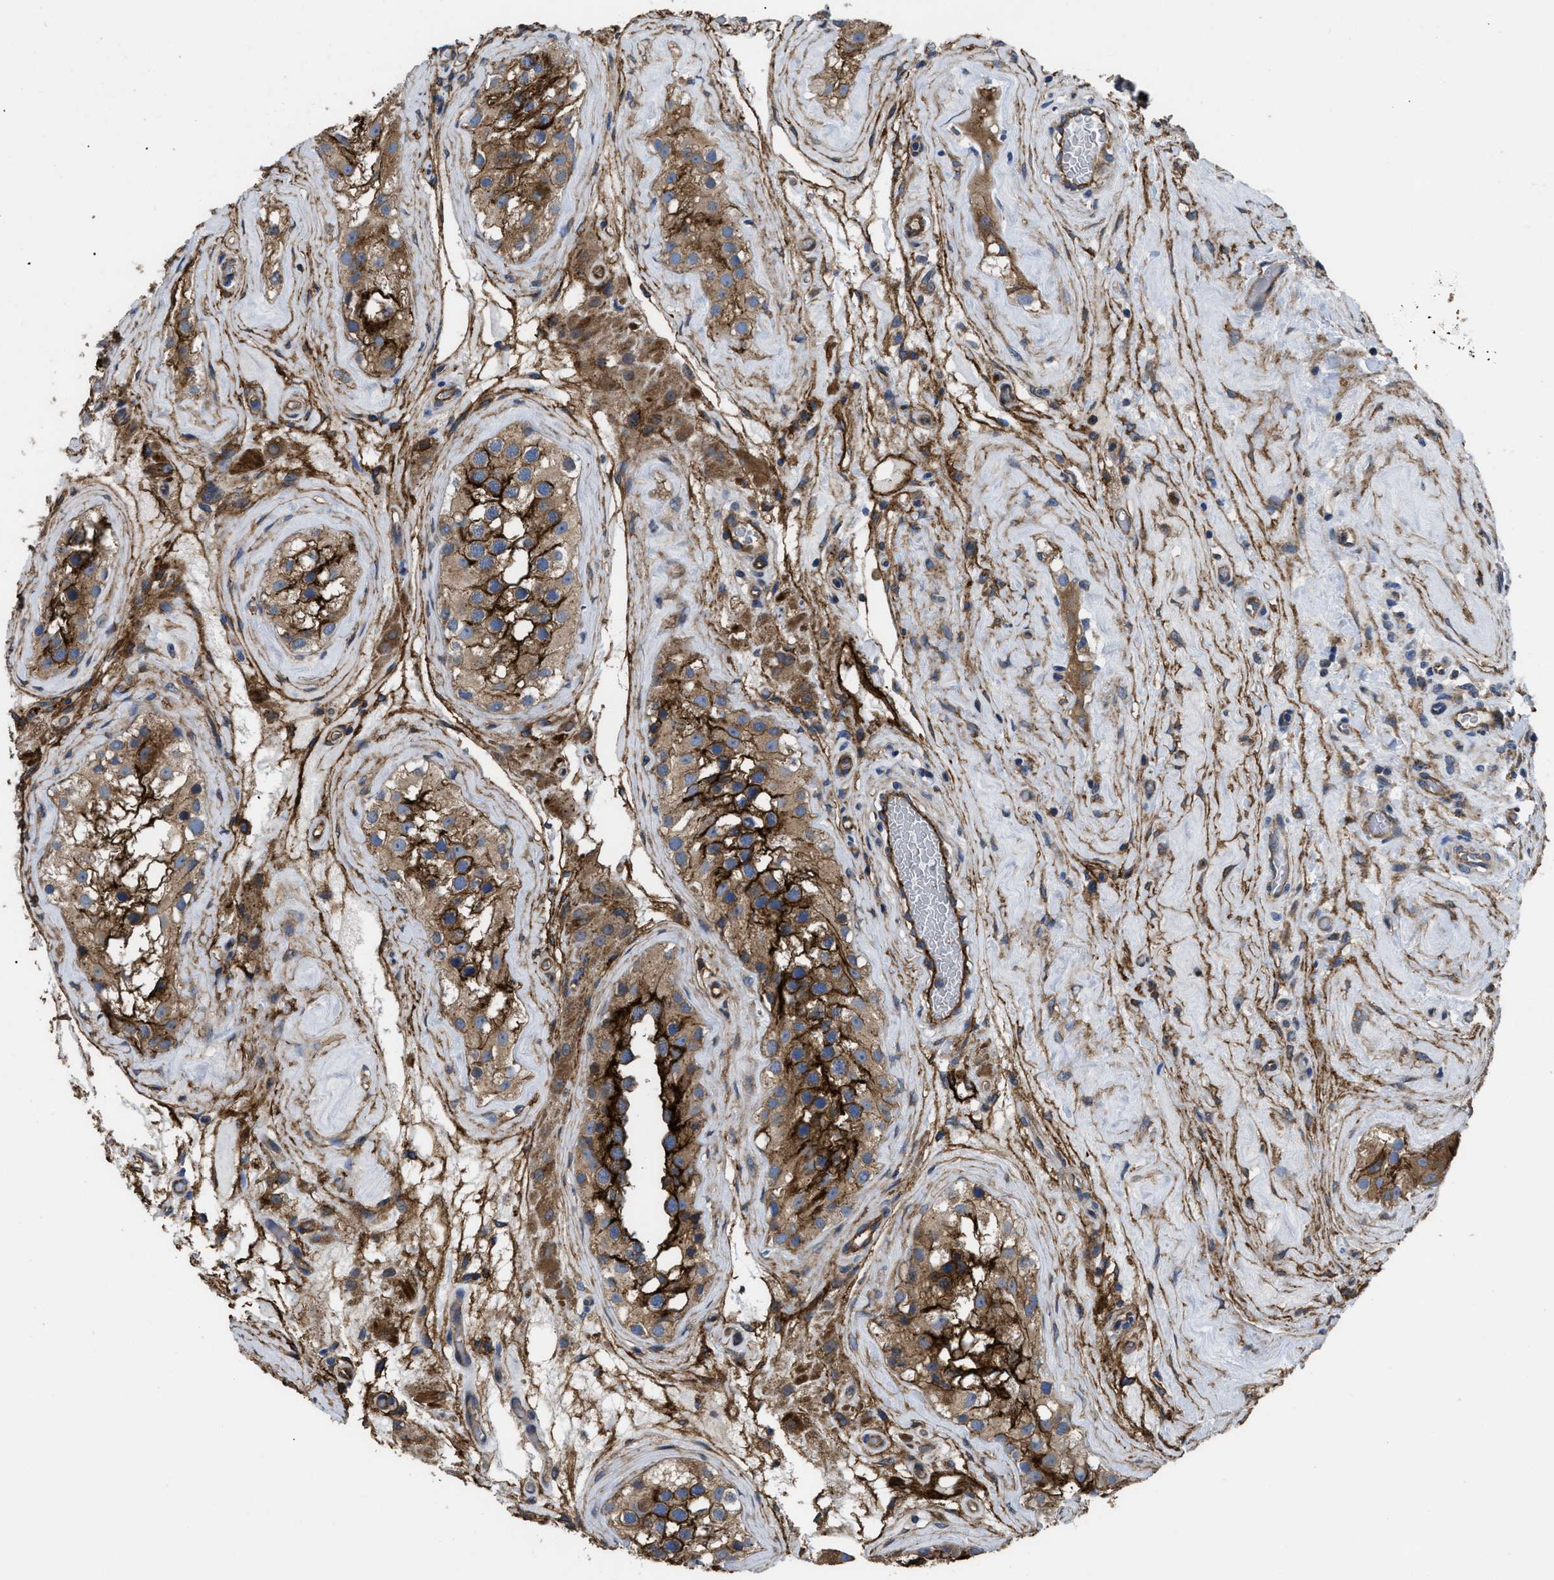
{"staining": {"intensity": "strong", "quantity": ">75%", "location": "cytoplasmic/membranous"}, "tissue": "testis", "cell_type": "Cells in seminiferous ducts", "image_type": "normal", "snomed": [{"axis": "morphology", "description": "Normal tissue, NOS"}, {"axis": "morphology", "description": "Seminoma, NOS"}, {"axis": "topography", "description": "Testis"}], "caption": "Strong cytoplasmic/membranous protein positivity is appreciated in approximately >75% of cells in seminiferous ducts in testis. The staining was performed using DAB (3,3'-diaminobenzidine) to visualize the protein expression in brown, while the nuclei were stained in blue with hematoxylin (Magnification: 20x).", "gene": "NT5E", "patient": {"sex": "male", "age": 71}}